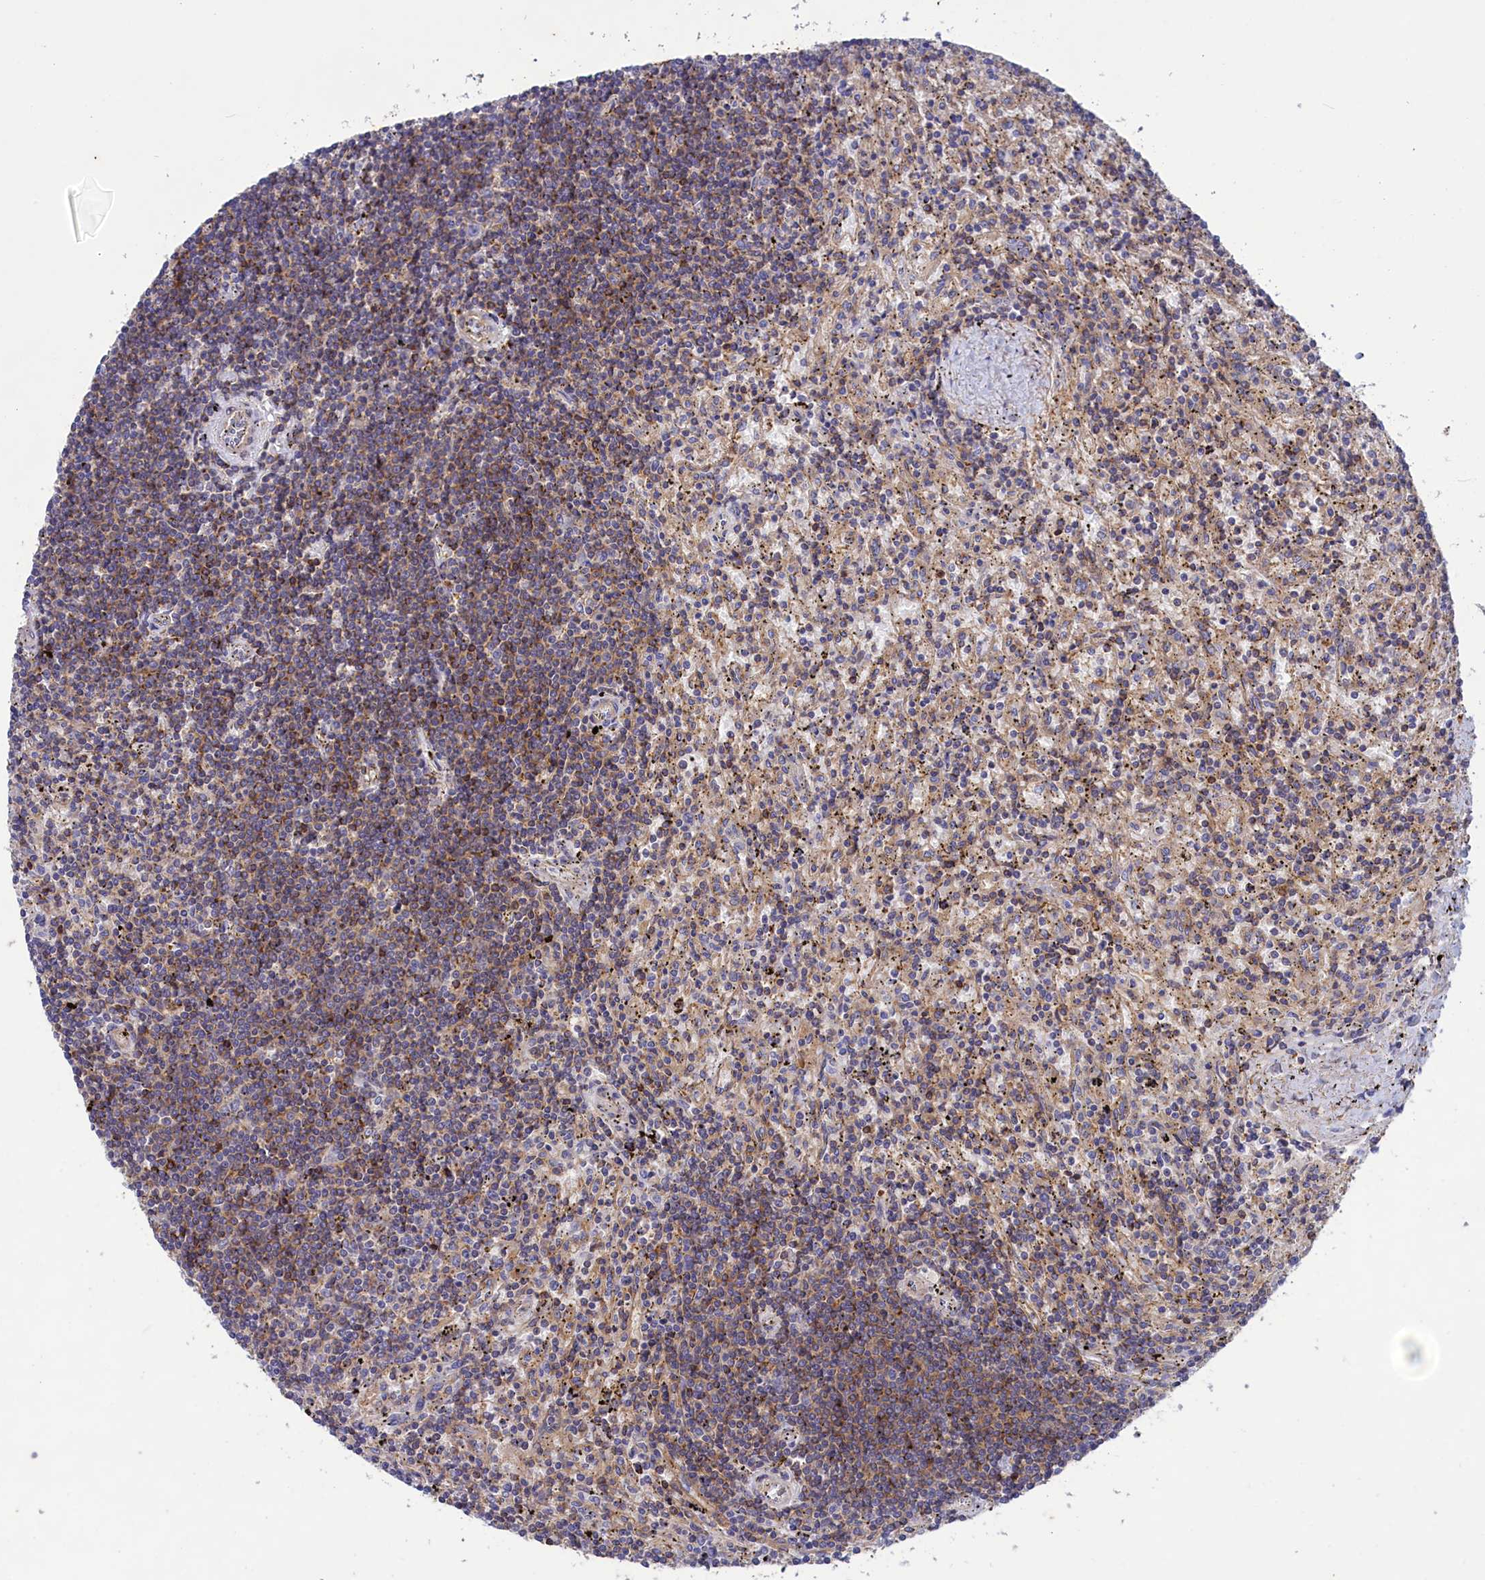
{"staining": {"intensity": "weak", "quantity": "<25%", "location": "cytoplasmic/membranous"}, "tissue": "lymphoma", "cell_type": "Tumor cells", "image_type": "cancer", "snomed": [{"axis": "morphology", "description": "Malignant lymphoma, non-Hodgkin's type, Low grade"}, {"axis": "topography", "description": "Spleen"}], "caption": "Malignant lymphoma, non-Hodgkin's type (low-grade) stained for a protein using immunohistochemistry (IHC) reveals no staining tumor cells.", "gene": "SCAMP4", "patient": {"sex": "male", "age": 76}}